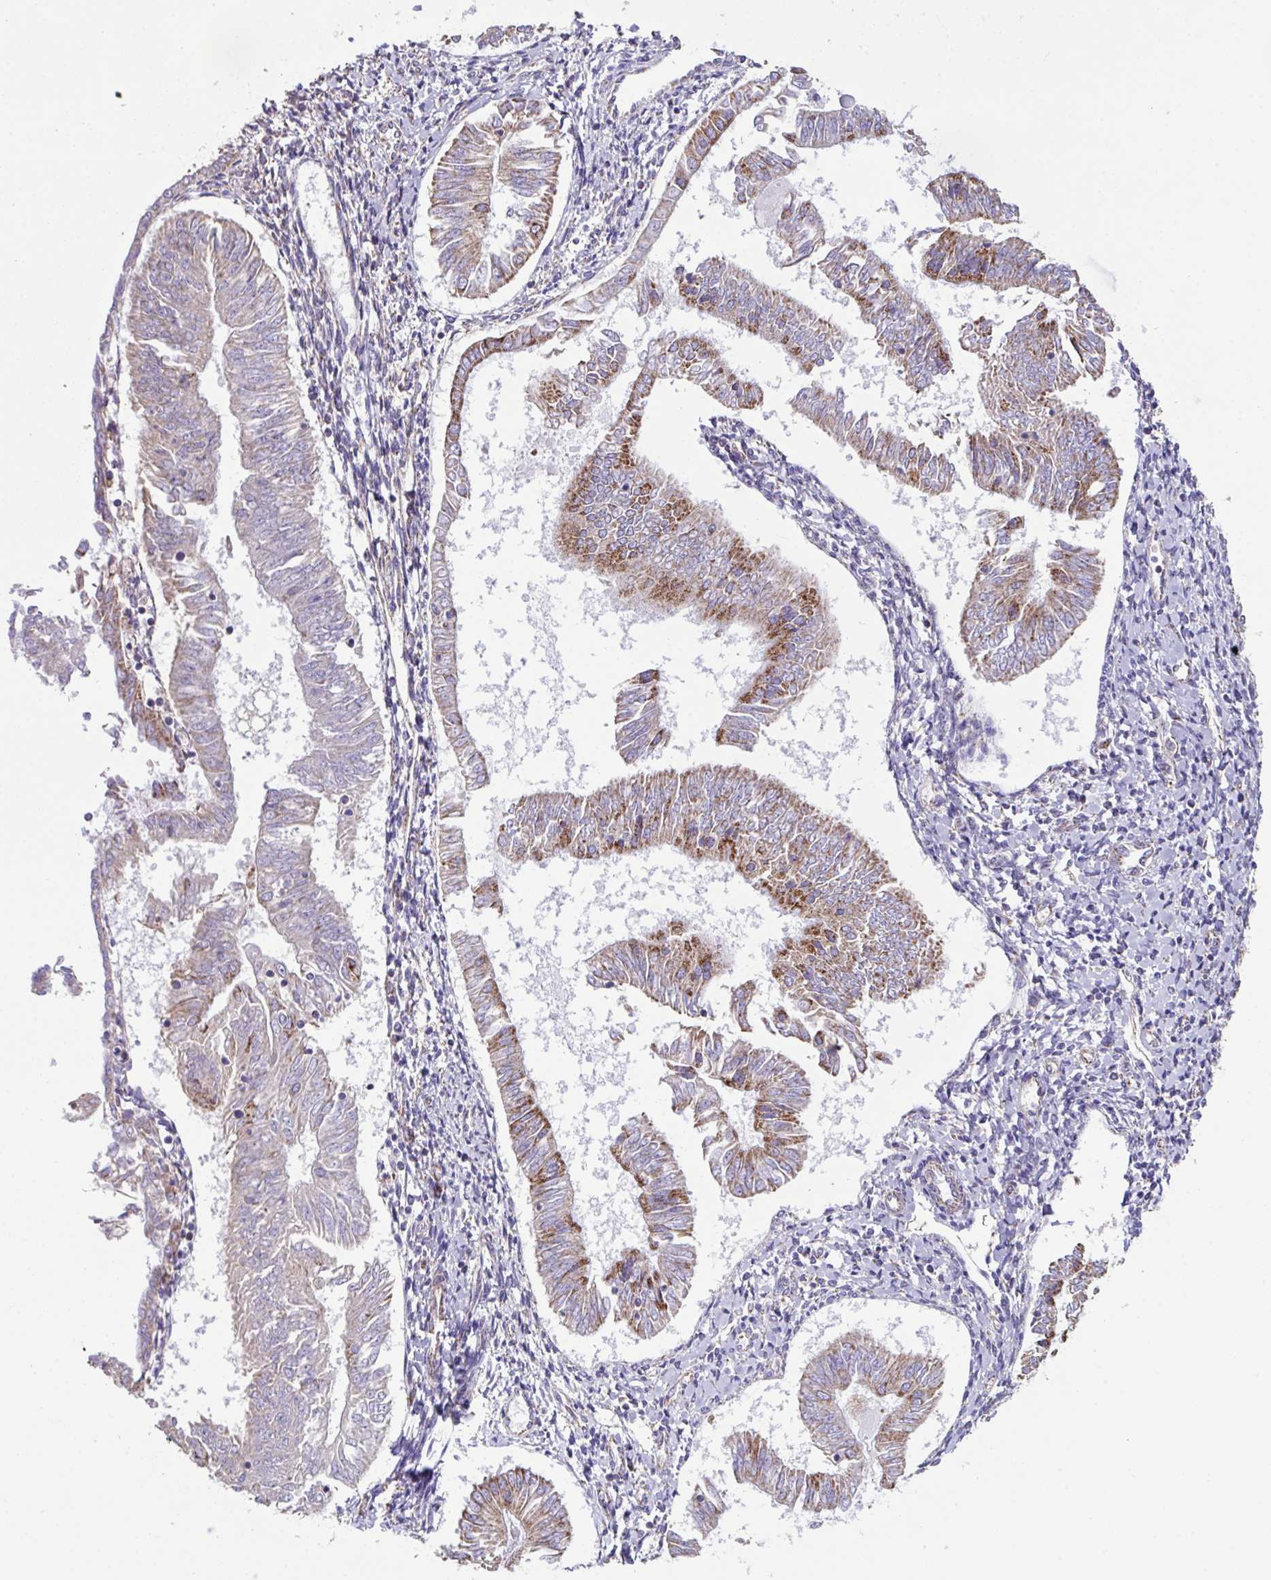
{"staining": {"intensity": "moderate", "quantity": "25%-75%", "location": "cytoplasmic/membranous"}, "tissue": "endometrial cancer", "cell_type": "Tumor cells", "image_type": "cancer", "snomed": [{"axis": "morphology", "description": "Adenocarcinoma, NOS"}, {"axis": "topography", "description": "Endometrium"}], "caption": "High-power microscopy captured an IHC micrograph of endometrial cancer (adenocarcinoma), revealing moderate cytoplasmic/membranous staining in about 25%-75% of tumor cells.", "gene": "DOK7", "patient": {"sex": "female", "age": 58}}